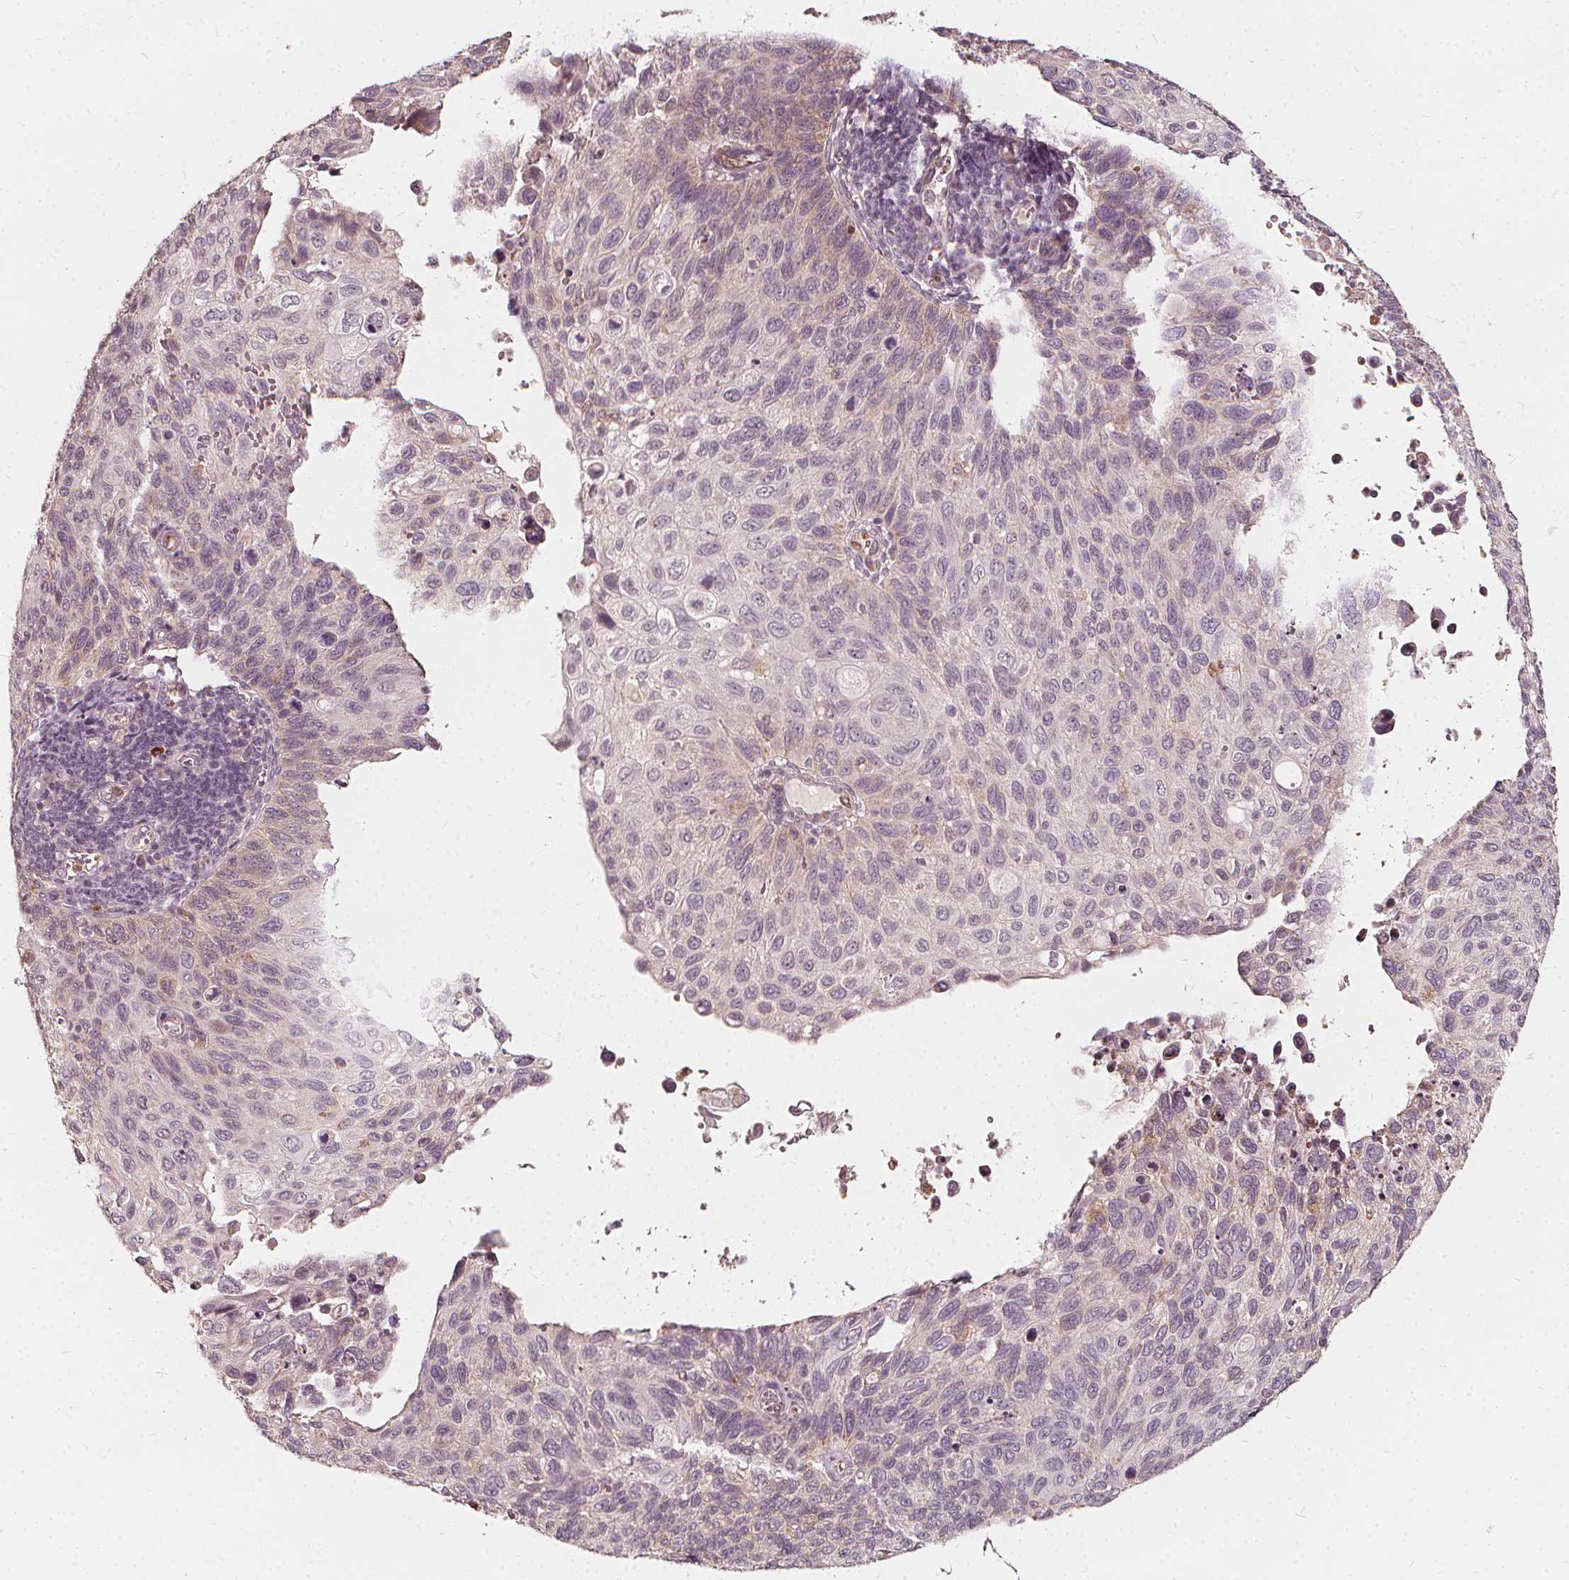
{"staining": {"intensity": "weak", "quantity": "<25%", "location": "cytoplasmic/membranous"}, "tissue": "cervical cancer", "cell_type": "Tumor cells", "image_type": "cancer", "snomed": [{"axis": "morphology", "description": "Squamous cell carcinoma, NOS"}, {"axis": "topography", "description": "Cervix"}], "caption": "IHC micrograph of human cervical squamous cell carcinoma stained for a protein (brown), which demonstrates no expression in tumor cells.", "gene": "NPC1L1", "patient": {"sex": "female", "age": 70}}